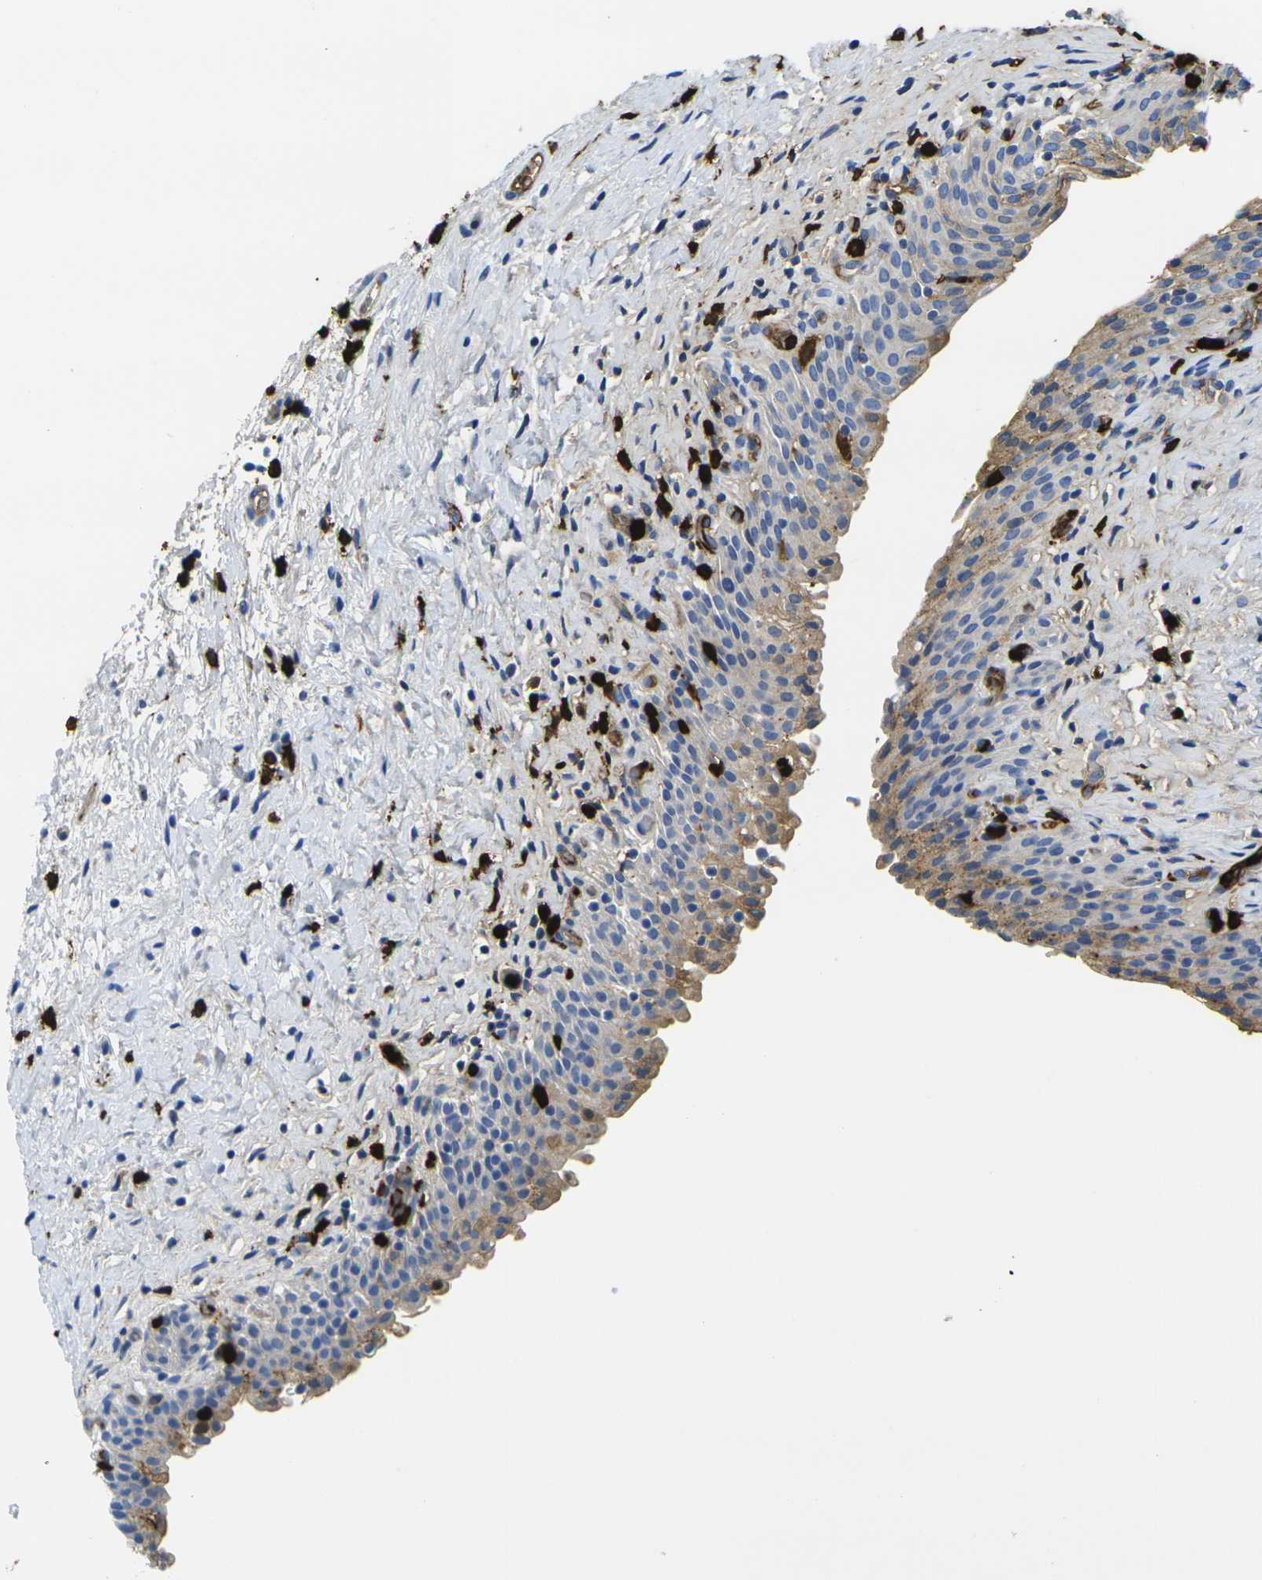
{"staining": {"intensity": "moderate", "quantity": "25%-75%", "location": "cytoplasmic/membranous"}, "tissue": "urinary bladder", "cell_type": "Urothelial cells", "image_type": "normal", "snomed": [{"axis": "morphology", "description": "Normal tissue, NOS"}, {"axis": "topography", "description": "Urinary bladder"}], "caption": "Protein expression analysis of benign human urinary bladder reveals moderate cytoplasmic/membranous positivity in about 25%-75% of urothelial cells. Immunohistochemistry (ihc) stains the protein in brown and the nuclei are stained blue.", "gene": "S100A9", "patient": {"sex": "male", "age": 51}}